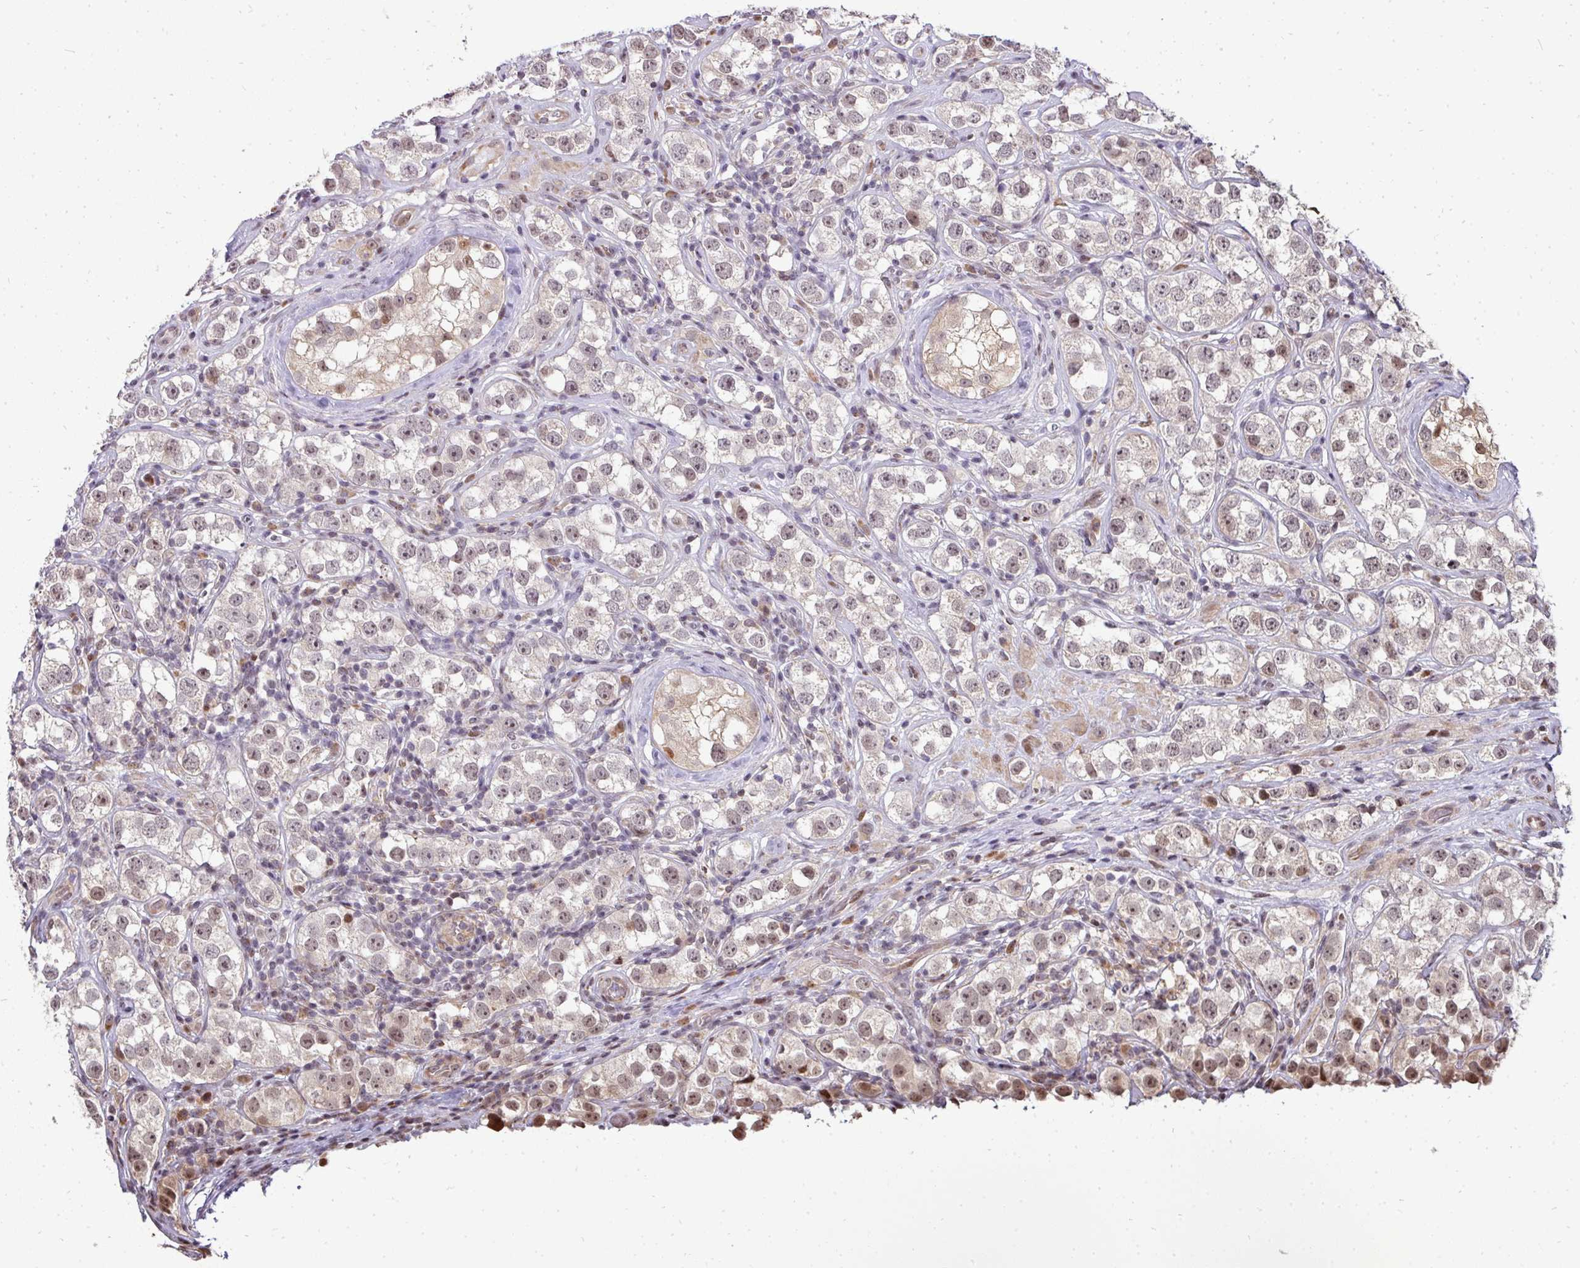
{"staining": {"intensity": "weak", "quantity": "25%-75%", "location": "nuclear"}, "tissue": "testis cancer", "cell_type": "Tumor cells", "image_type": "cancer", "snomed": [{"axis": "morphology", "description": "Seminoma, NOS"}, {"axis": "topography", "description": "Testis"}], "caption": "Weak nuclear protein positivity is seen in about 25%-75% of tumor cells in seminoma (testis).", "gene": "PATZ1", "patient": {"sex": "male", "age": 28}}